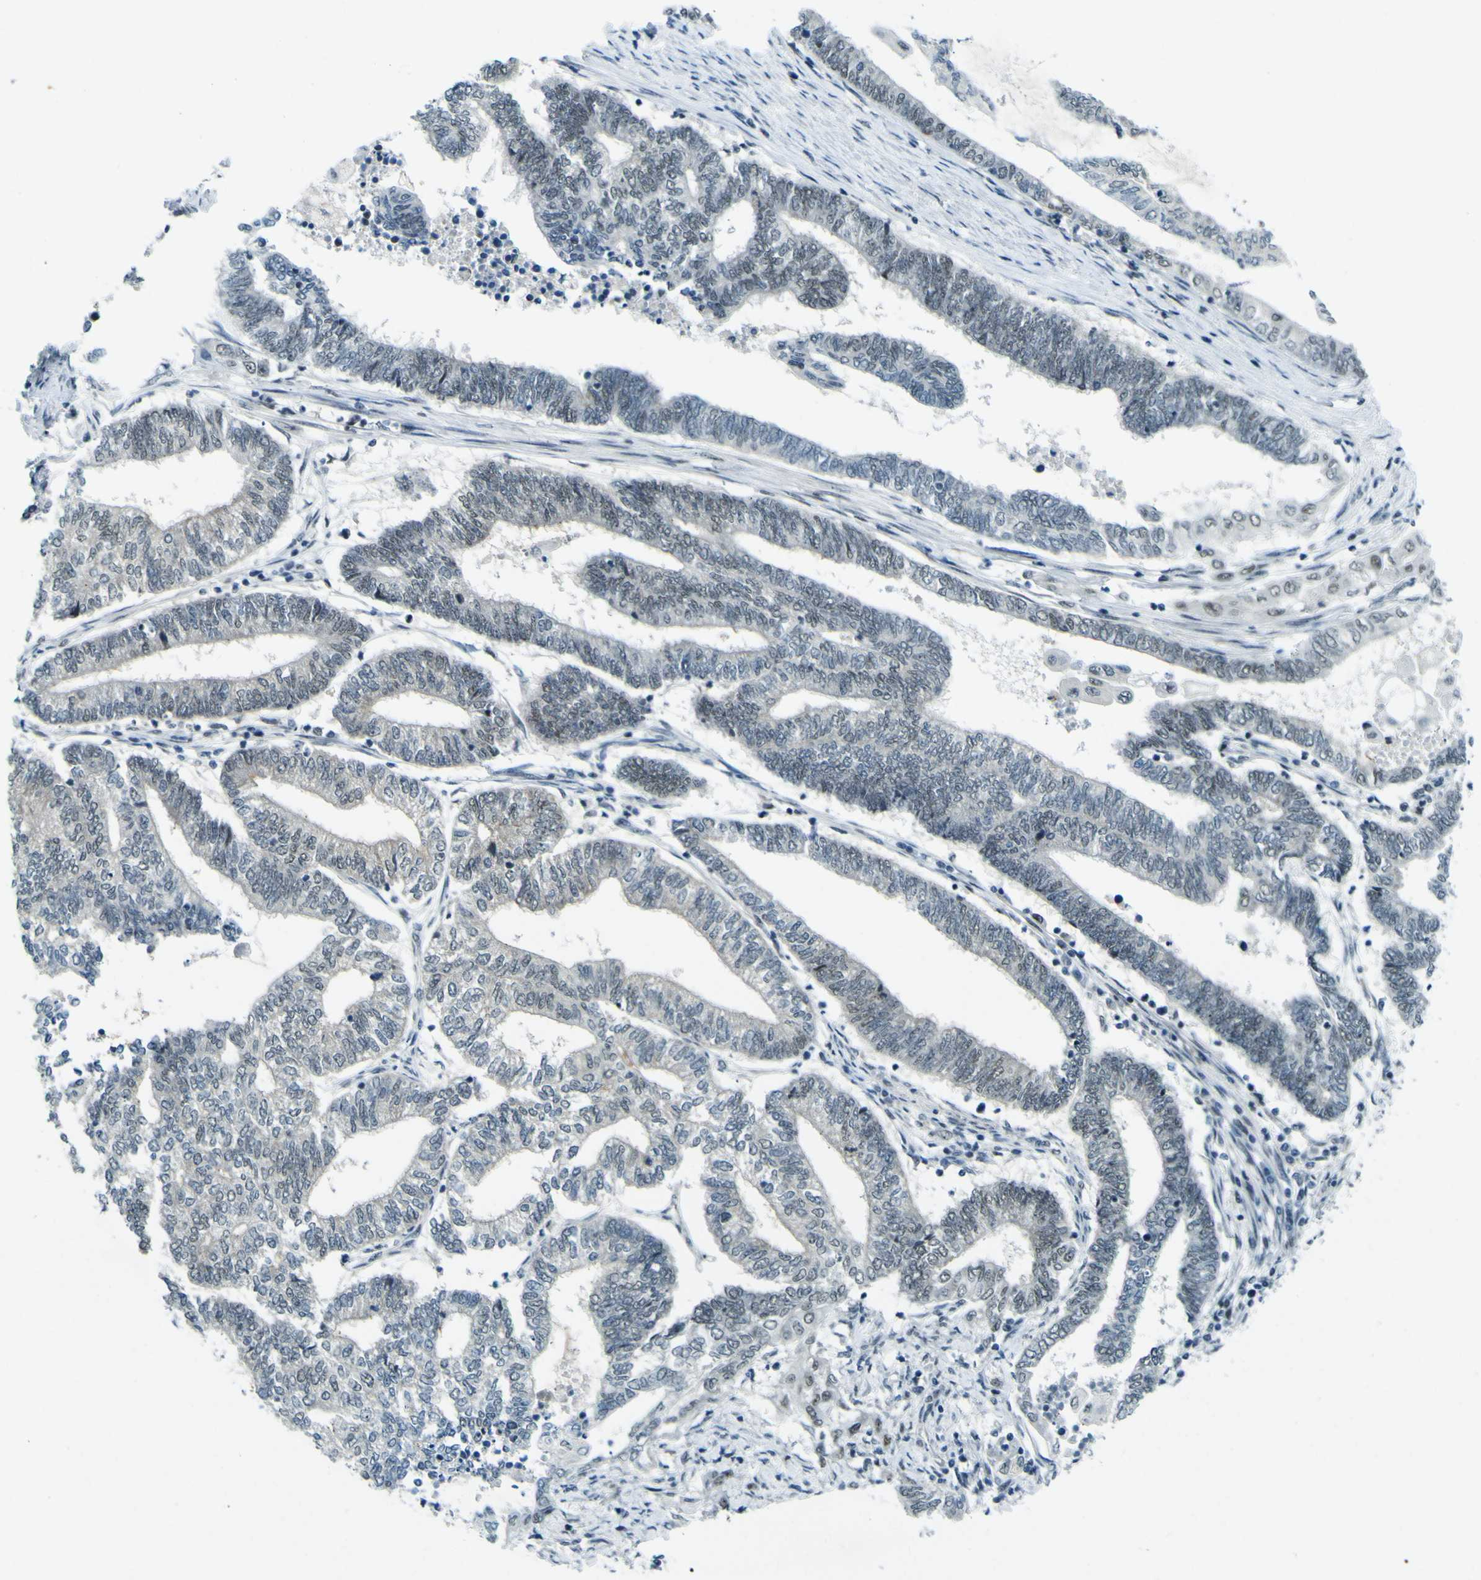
{"staining": {"intensity": "negative", "quantity": "none", "location": "none"}, "tissue": "endometrial cancer", "cell_type": "Tumor cells", "image_type": "cancer", "snomed": [{"axis": "morphology", "description": "Adenocarcinoma, NOS"}, {"axis": "topography", "description": "Uterus"}, {"axis": "topography", "description": "Endometrium"}], "caption": "Tumor cells are negative for protein expression in human adenocarcinoma (endometrial). (Immunohistochemistry (ihc), brightfield microscopy, high magnification).", "gene": "CEBPG", "patient": {"sex": "female", "age": 70}}